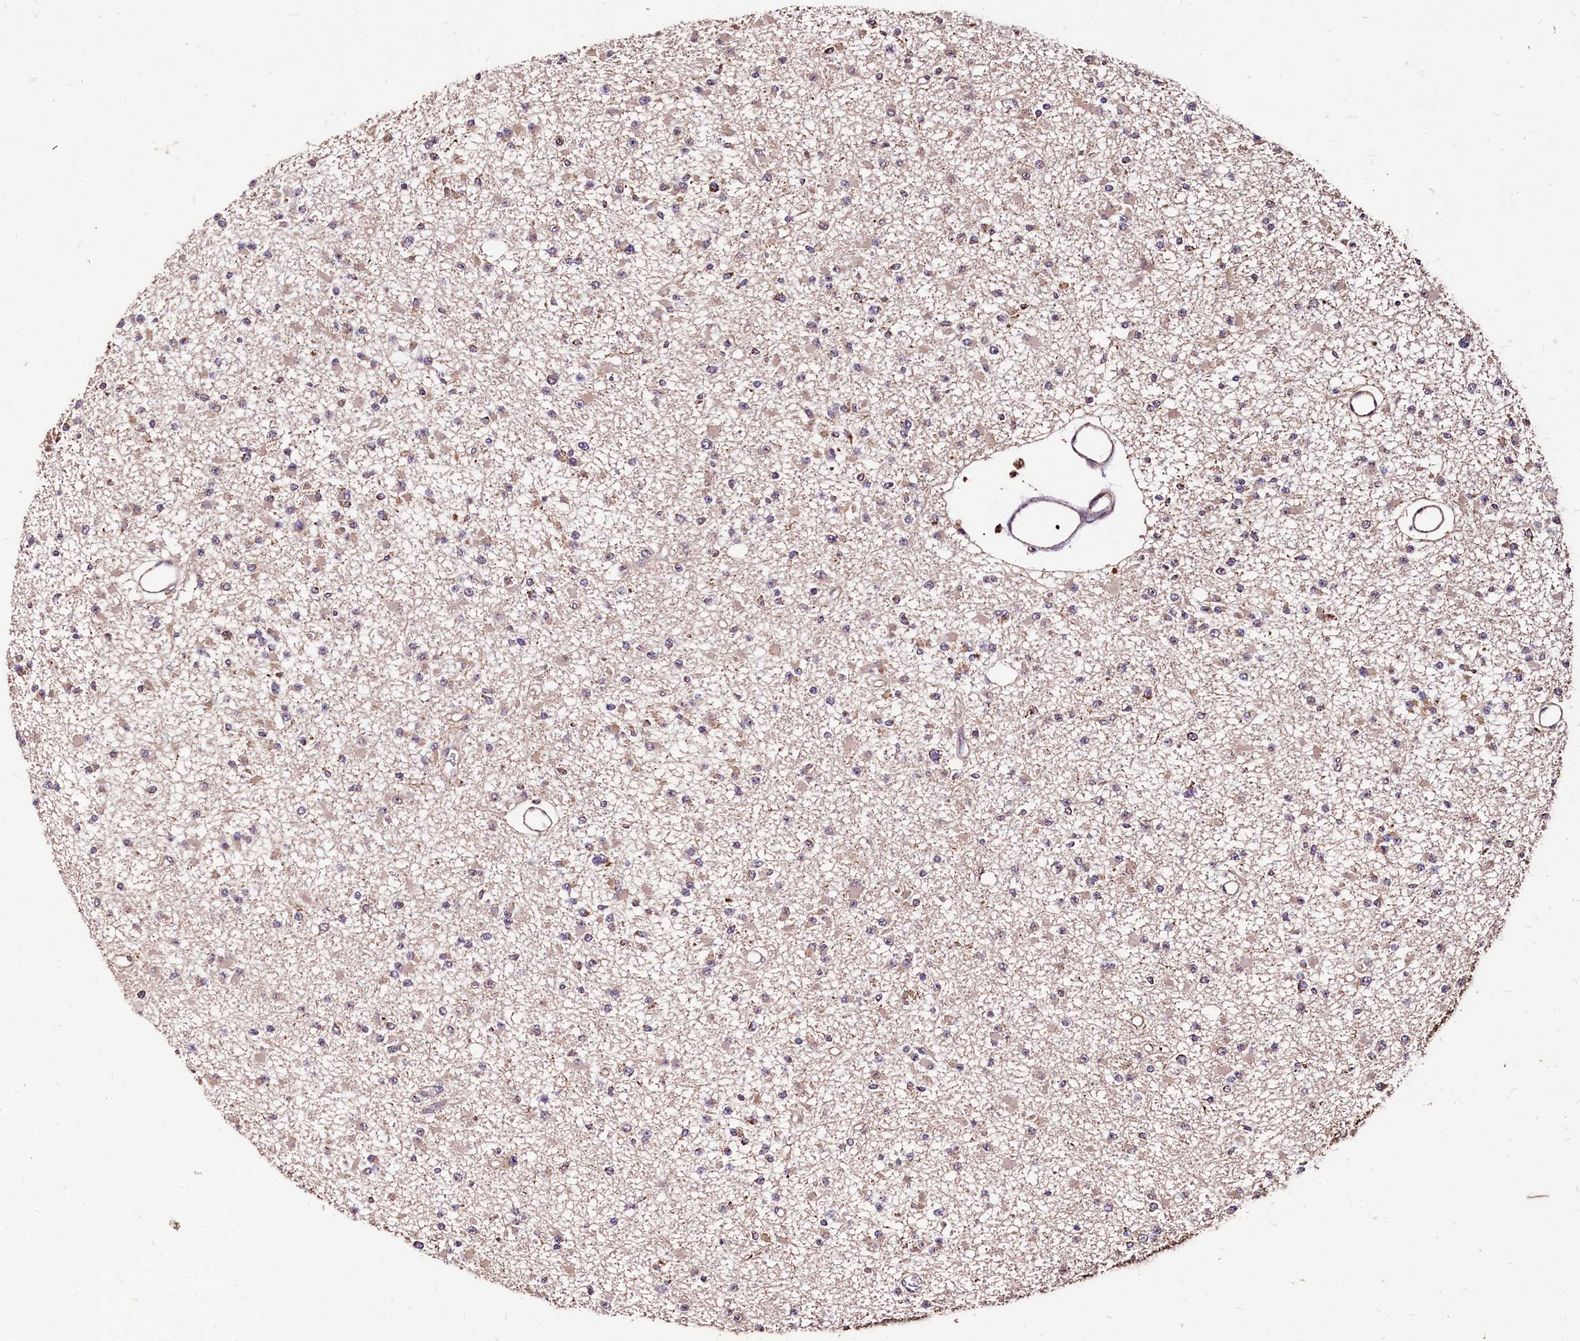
{"staining": {"intensity": "moderate", "quantity": ">75%", "location": "cytoplasmic/membranous"}, "tissue": "glioma", "cell_type": "Tumor cells", "image_type": "cancer", "snomed": [{"axis": "morphology", "description": "Glioma, malignant, Low grade"}, {"axis": "topography", "description": "Brain"}], "caption": "Immunohistochemistry (IHC) of human glioma shows medium levels of moderate cytoplasmic/membranous expression in approximately >75% of tumor cells.", "gene": "LRSAM1", "patient": {"sex": "female", "age": 22}}